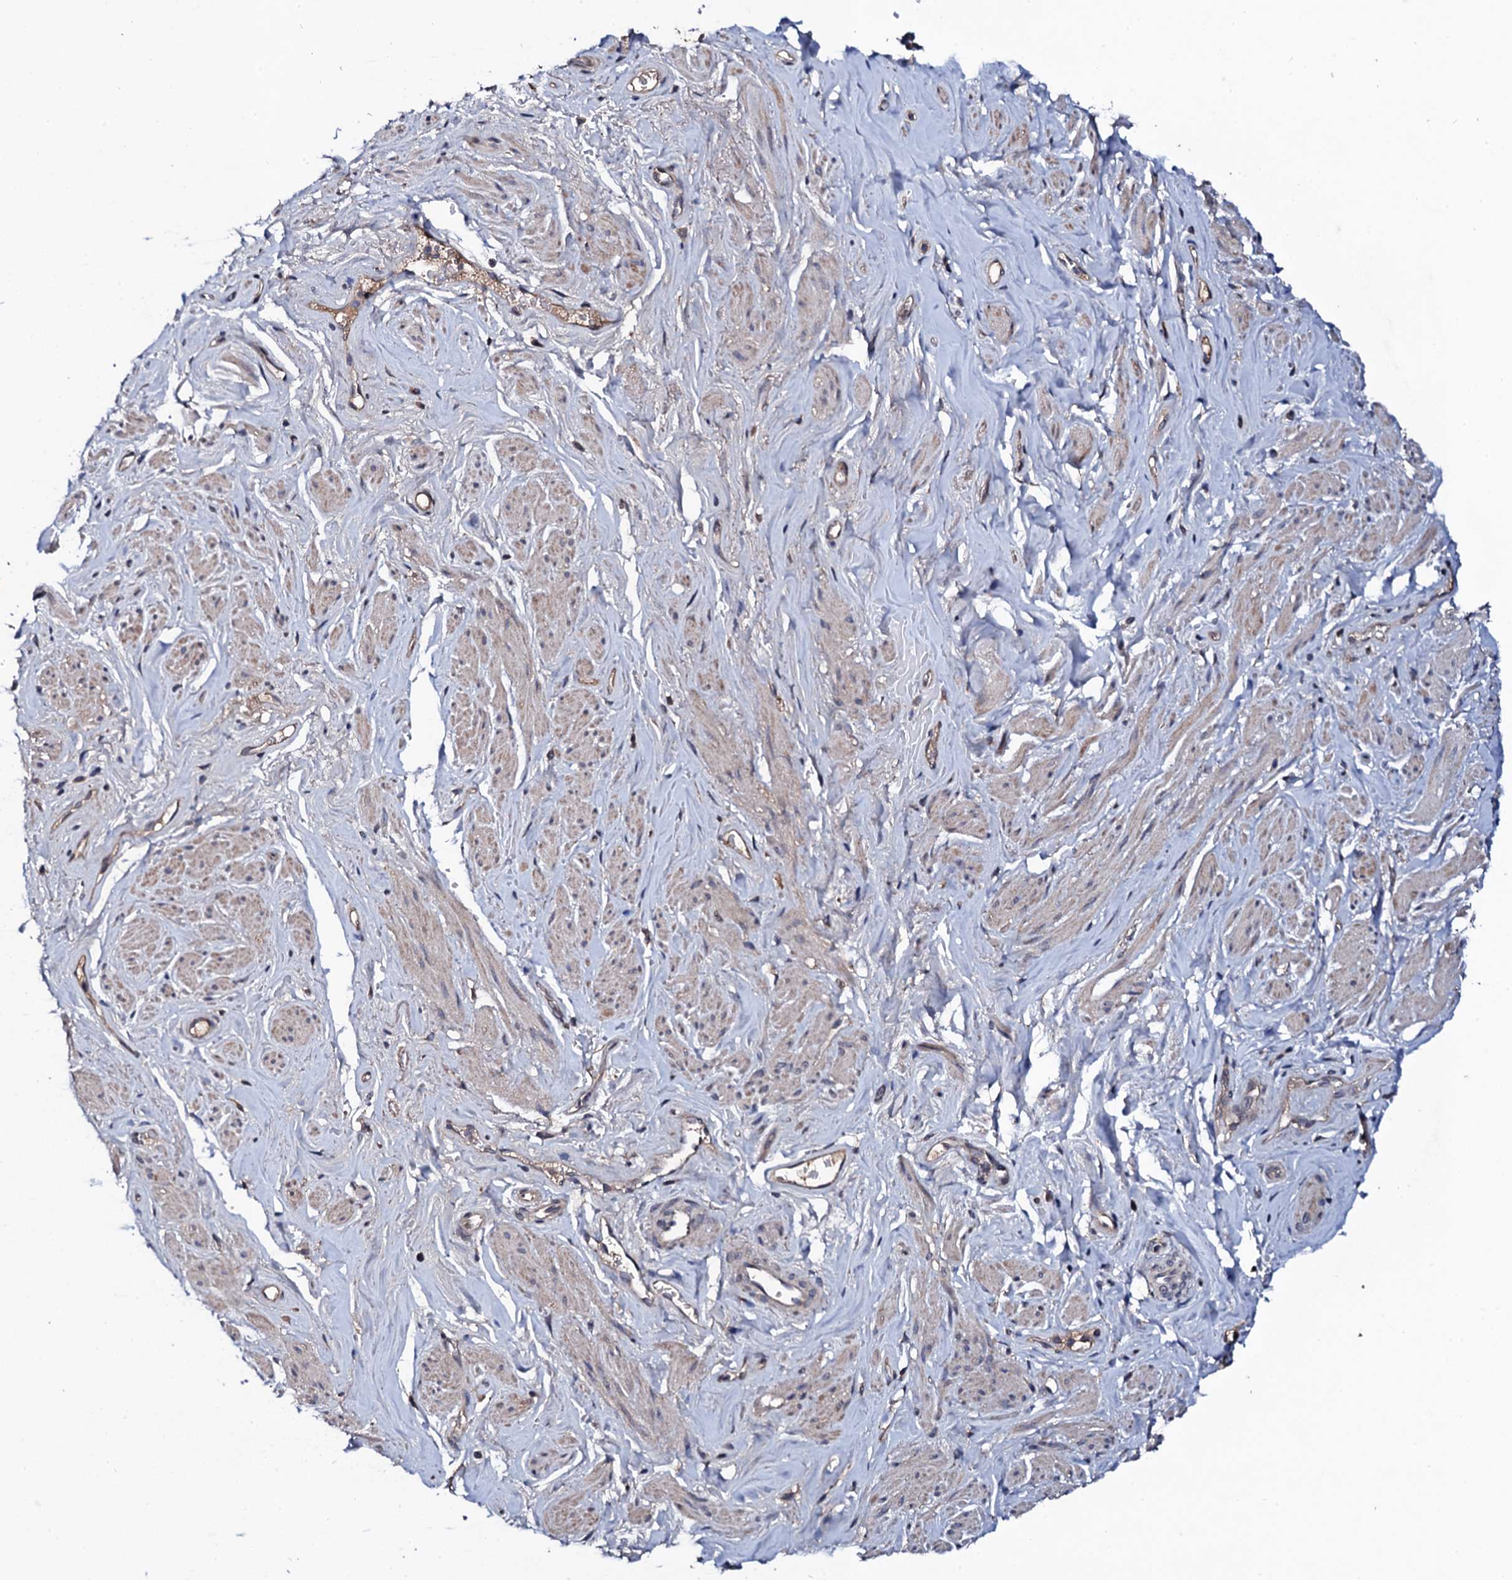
{"staining": {"intensity": "weak", "quantity": "25%-75%", "location": "cytoplasmic/membranous"}, "tissue": "smooth muscle", "cell_type": "Smooth muscle cells", "image_type": "normal", "snomed": [{"axis": "morphology", "description": "Normal tissue, NOS"}, {"axis": "topography", "description": "Smooth muscle"}, {"axis": "topography", "description": "Peripheral nerve tissue"}], "caption": "Protein analysis of normal smooth muscle shows weak cytoplasmic/membranous staining in approximately 25%-75% of smooth muscle cells.", "gene": "IP6K1", "patient": {"sex": "male", "age": 69}}